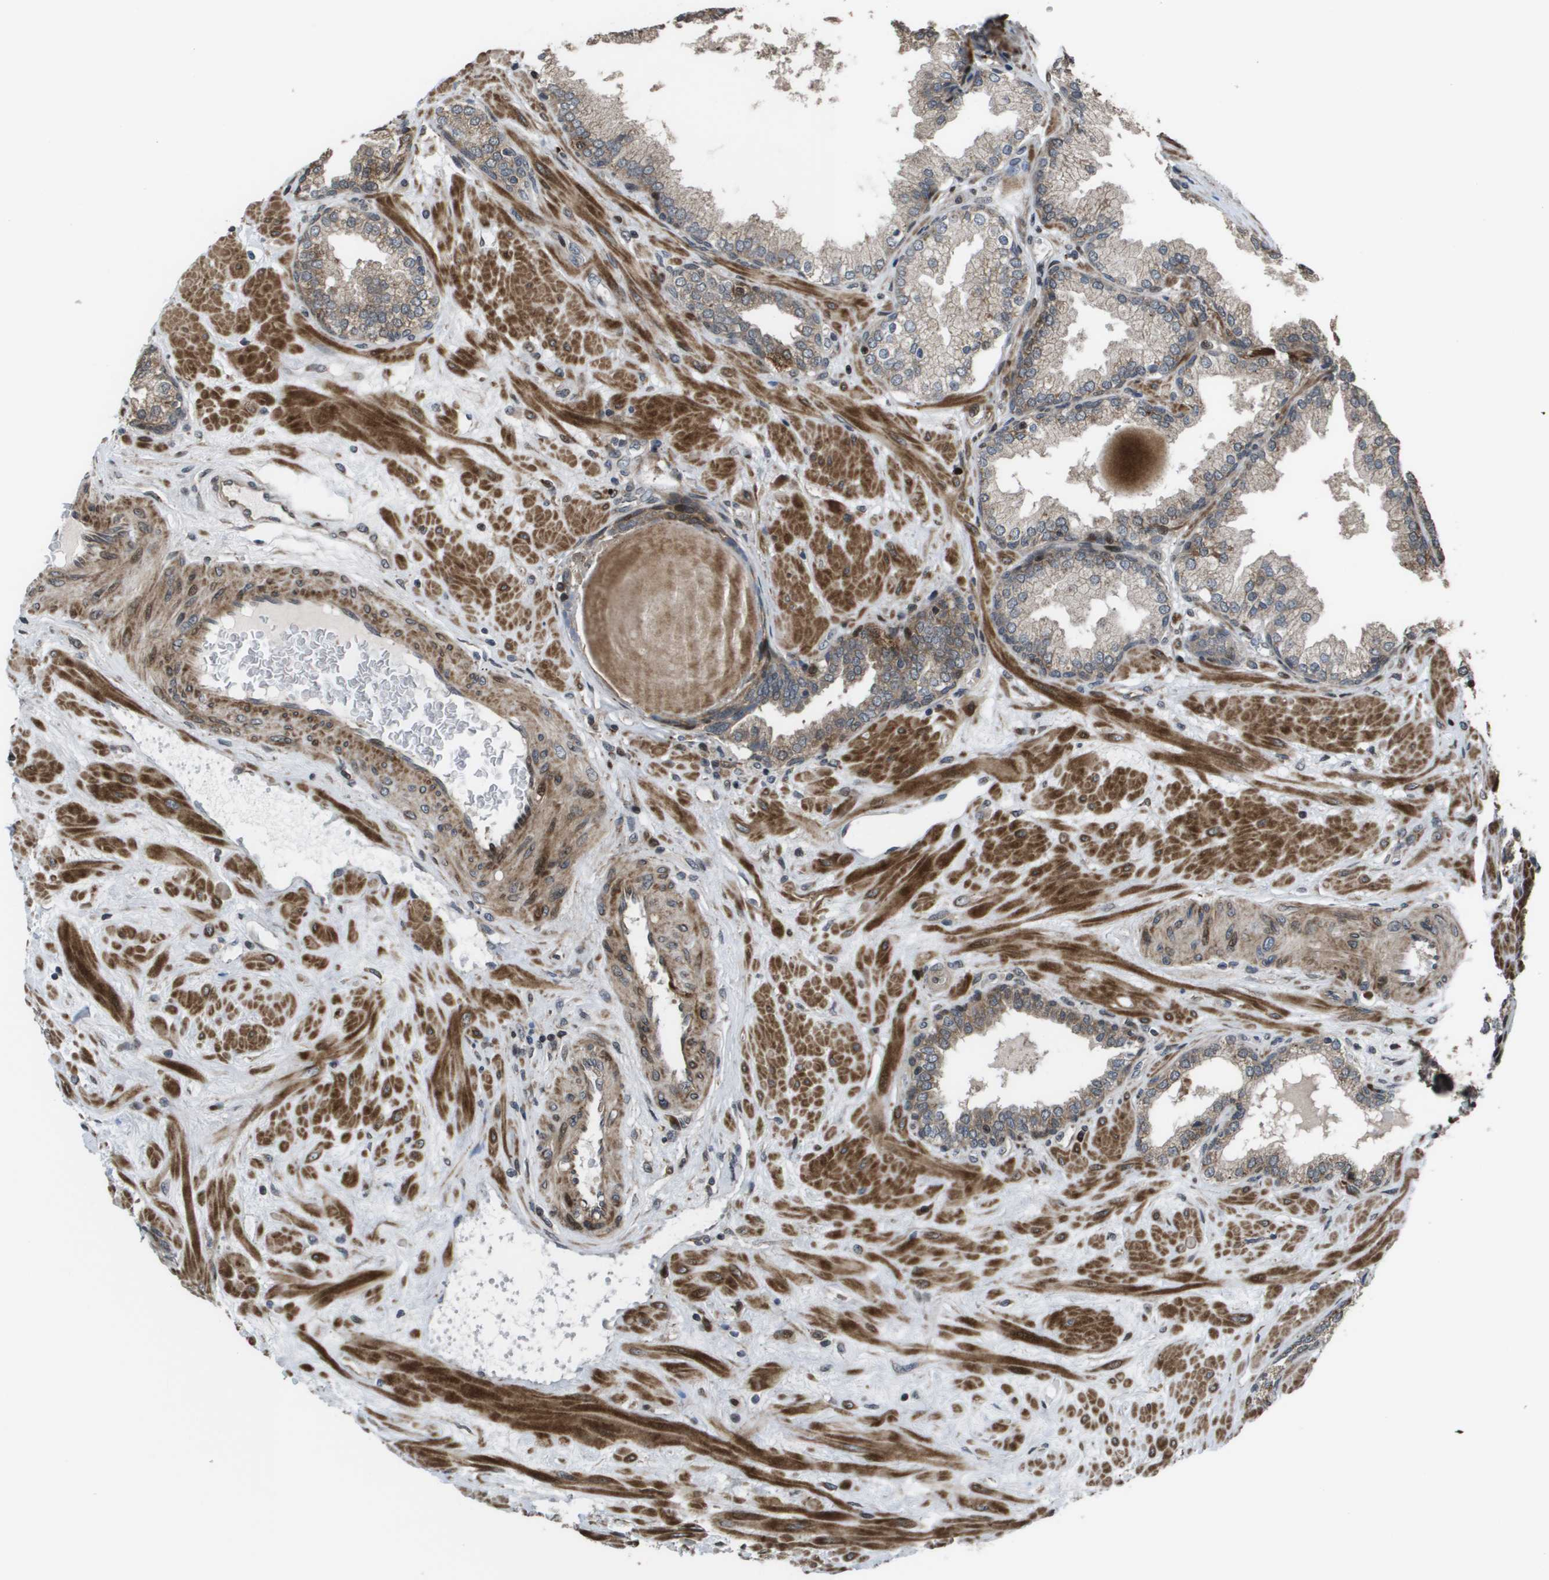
{"staining": {"intensity": "weak", "quantity": ">75%", "location": "cytoplasmic/membranous"}, "tissue": "prostate", "cell_type": "Glandular cells", "image_type": "normal", "snomed": [{"axis": "morphology", "description": "Normal tissue, NOS"}, {"axis": "topography", "description": "Prostate"}], "caption": "Brown immunohistochemical staining in unremarkable human prostate reveals weak cytoplasmic/membranous expression in approximately >75% of glandular cells. The staining was performed using DAB (3,3'-diaminobenzidine), with brown indicating positive protein expression. Nuclei are stained blue with hematoxylin.", "gene": "AXIN2", "patient": {"sex": "male", "age": 51}}